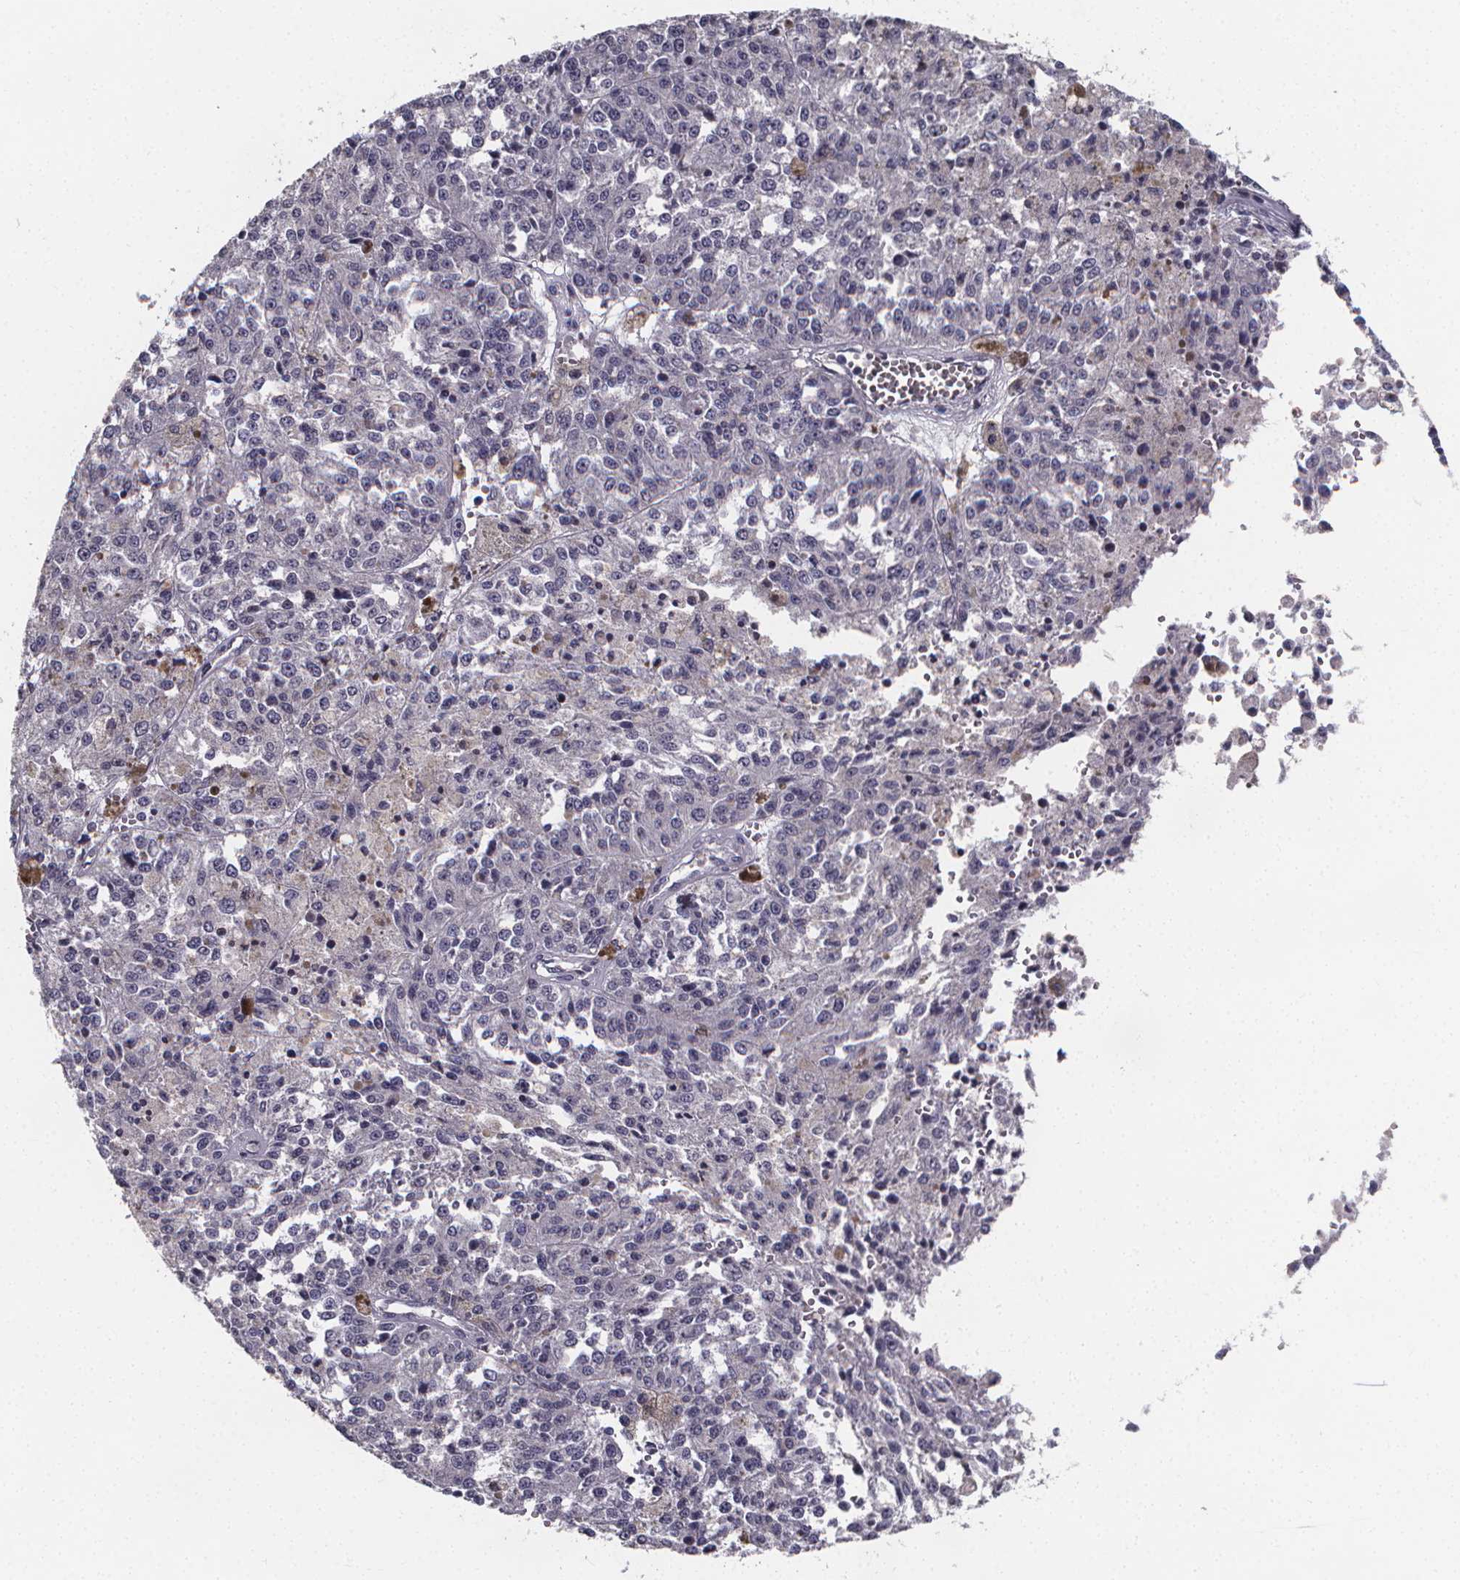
{"staining": {"intensity": "negative", "quantity": "none", "location": "none"}, "tissue": "melanoma", "cell_type": "Tumor cells", "image_type": "cancer", "snomed": [{"axis": "morphology", "description": "Malignant melanoma, Metastatic site"}, {"axis": "topography", "description": "Lymph node"}], "caption": "This is an immunohistochemistry micrograph of melanoma. There is no expression in tumor cells.", "gene": "AGT", "patient": {"sex": "female", "age": 64}}